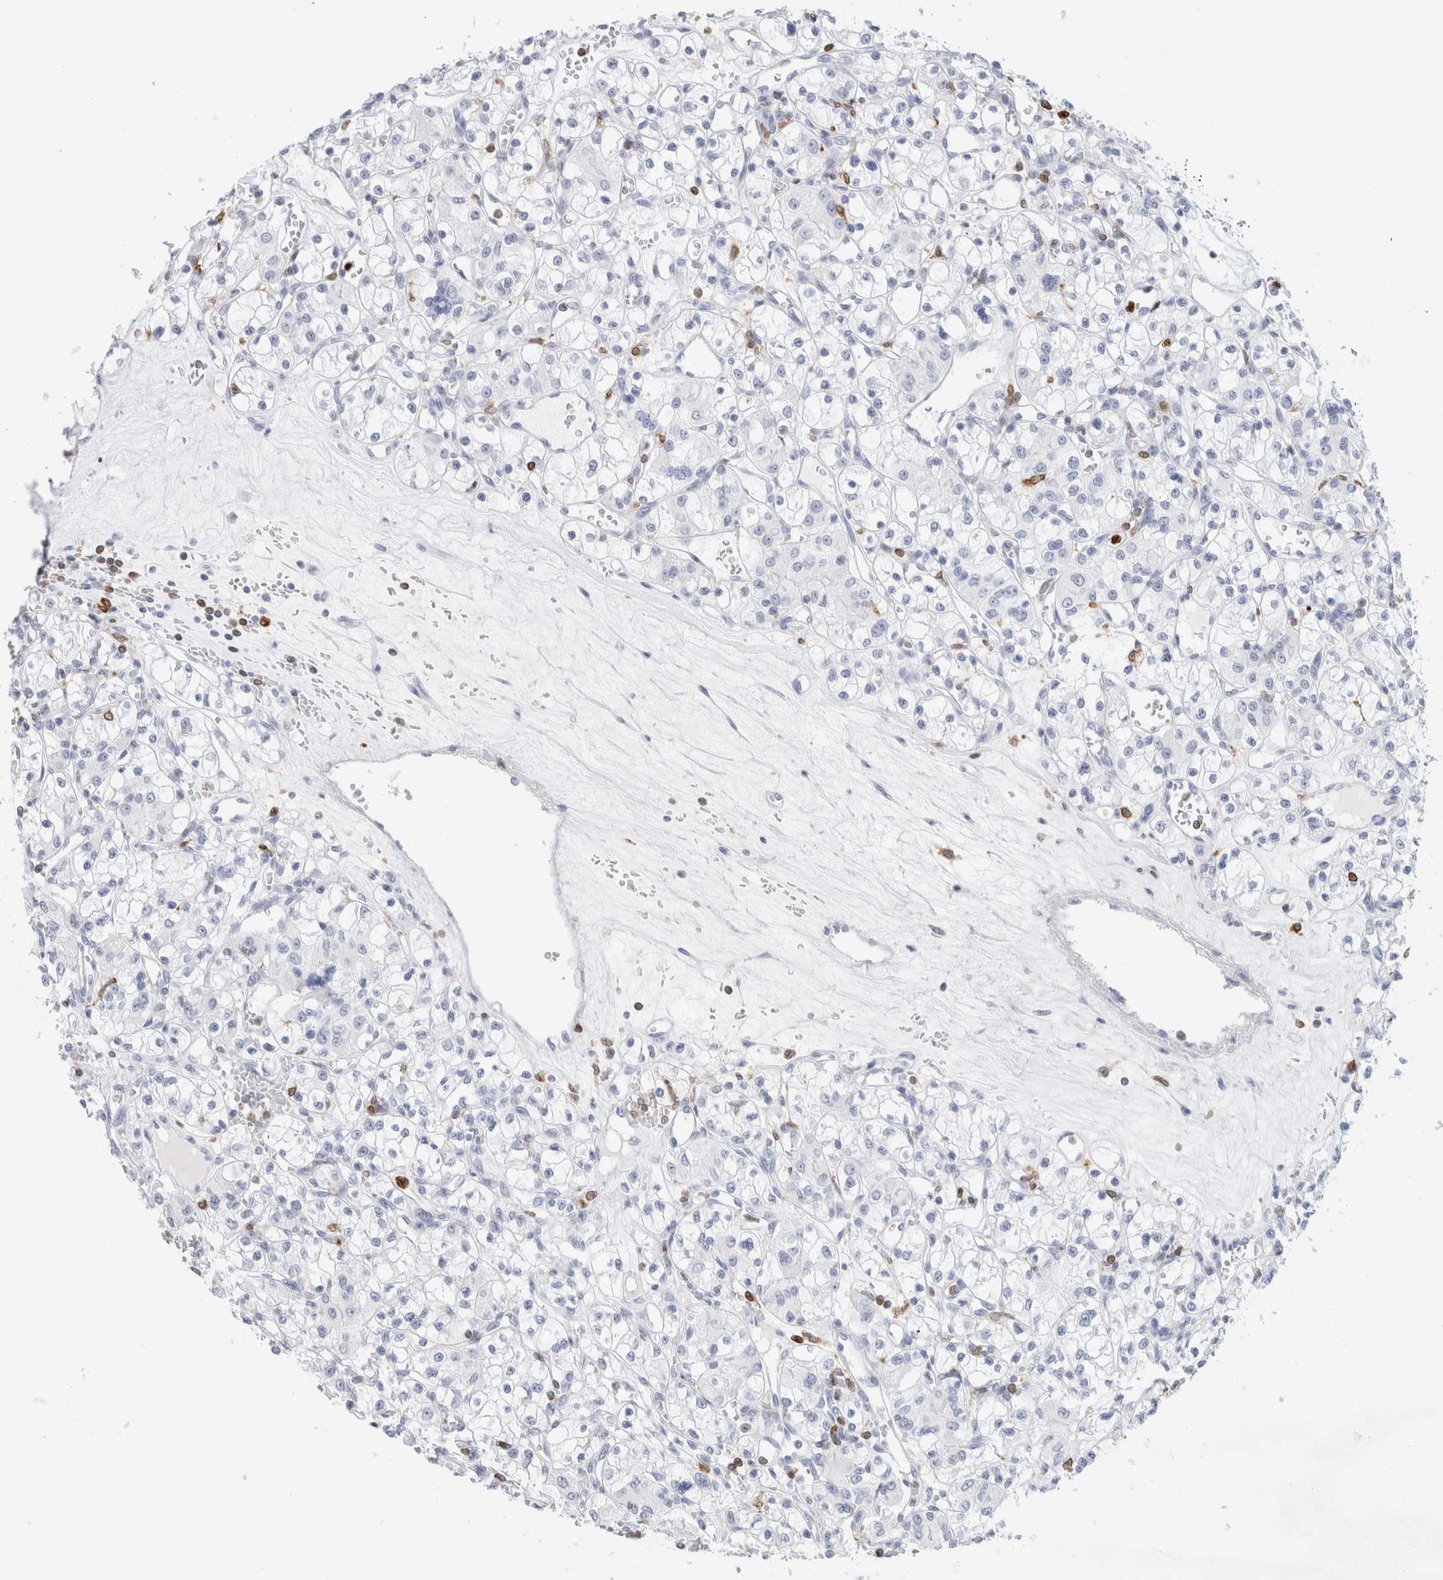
{"staining": {"intensity": "negative", "quantity": "none", "location": "none"}, "tissue": "renal cancer", "cell_type": "Tumor cells", "image_type": "cancer", "snomed": [{"axis": "morphology", "description": "Adenocarcinoma, NOS"}, {"axis": "topography", "description": "Kidney"}], "caption": "This is an immunohistochemistry micrograph of adenocarcinoma (renal). There is no staining in tumor cells.", "gene": "ALOX5AP", "patient": {"sex": "female", "age": 59}}